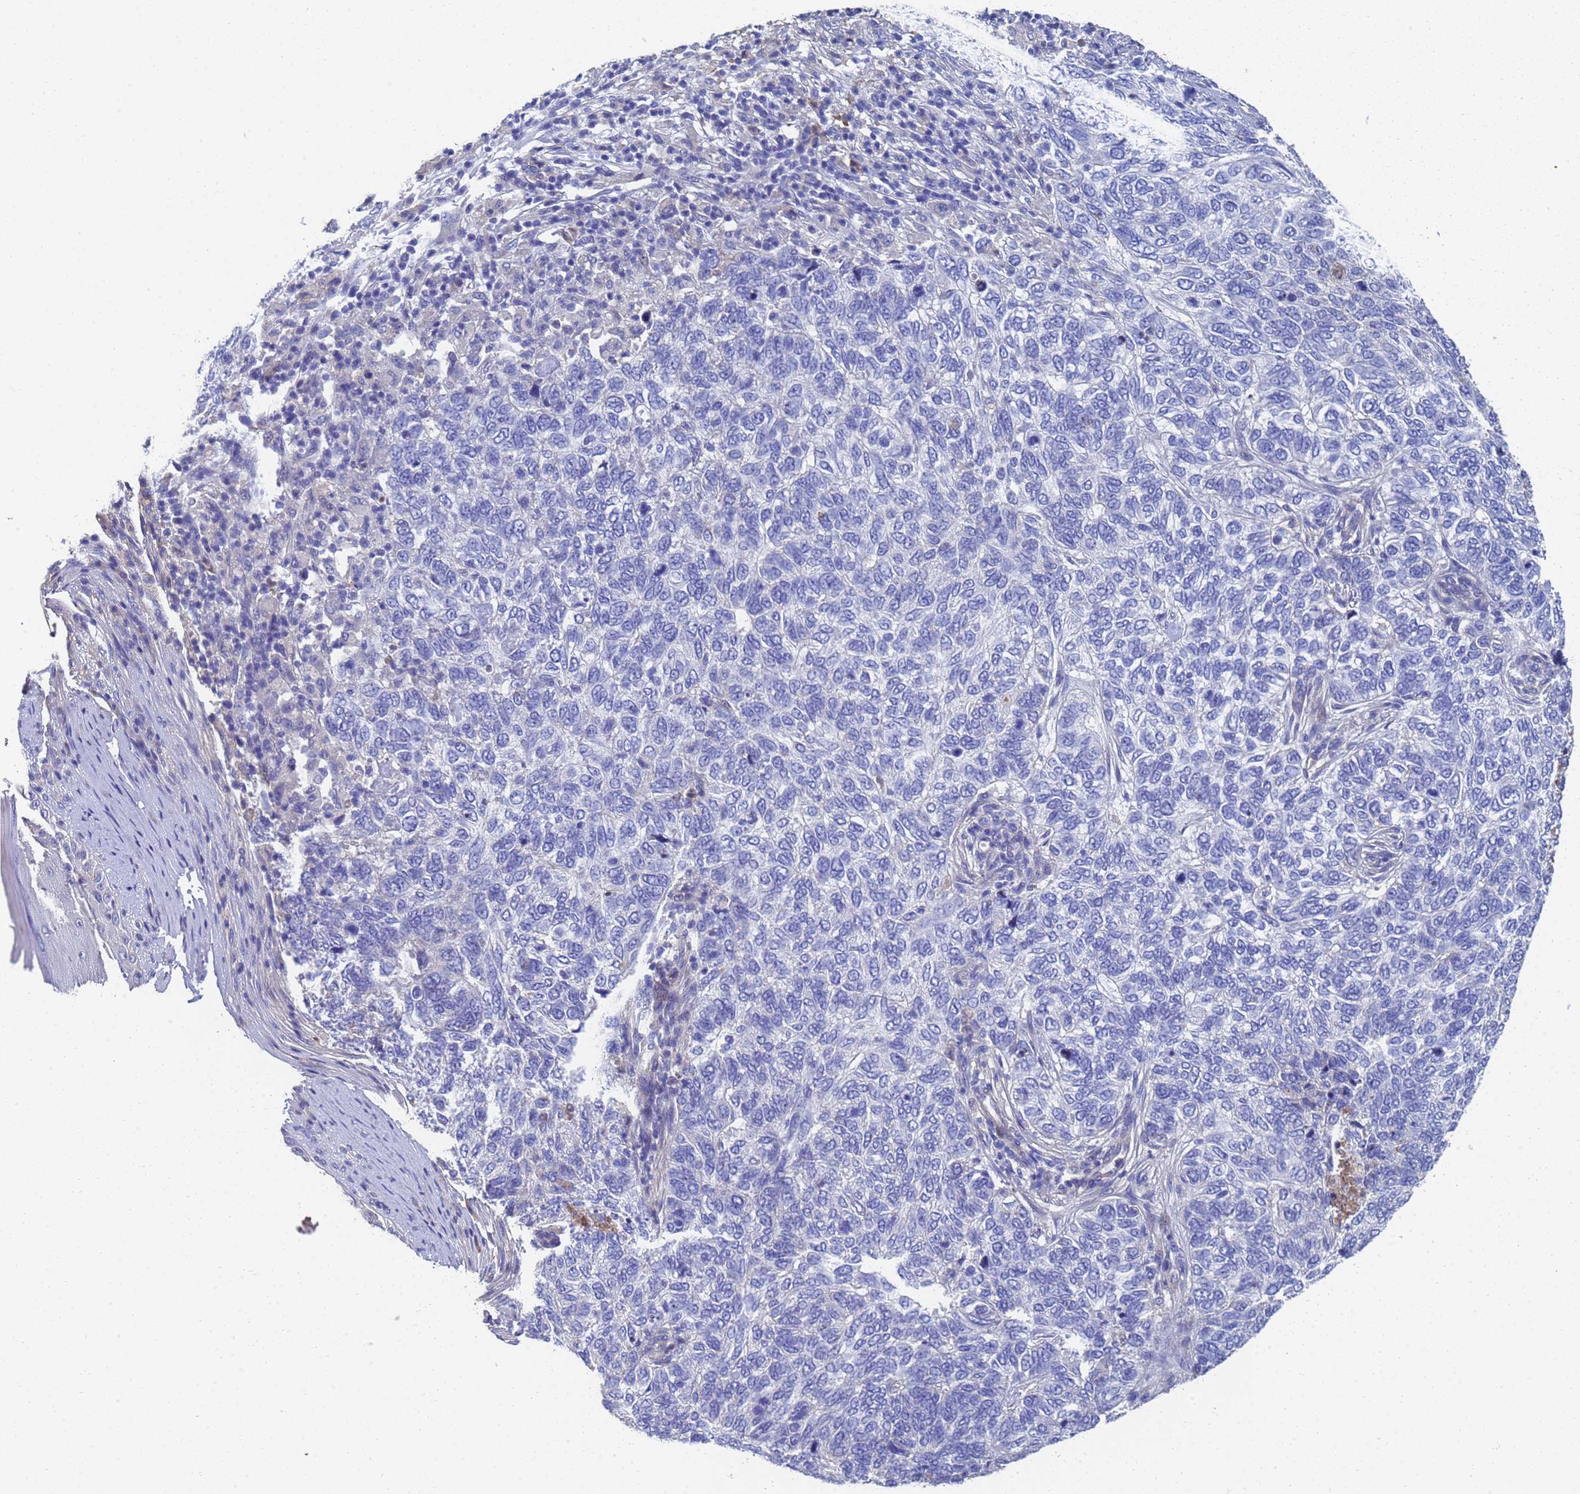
{"staining": {"intensity": "negative", "quantity": "none", "location": "none"}, "tissue": "skin cancer", "cell_type": "Tumor cells", "image_type": "cancer", "snomed": [{"axis": "morphology", "description": "Basal cell carcinoma"}, {"axis": "topography", "description": "Skin"}], "caption": "Tumor cells are negative for protein expression in human skin cancer (basal cell carcinoma).", "gene": "LBX2", "patient": {"sex": "female", "age": 65}}